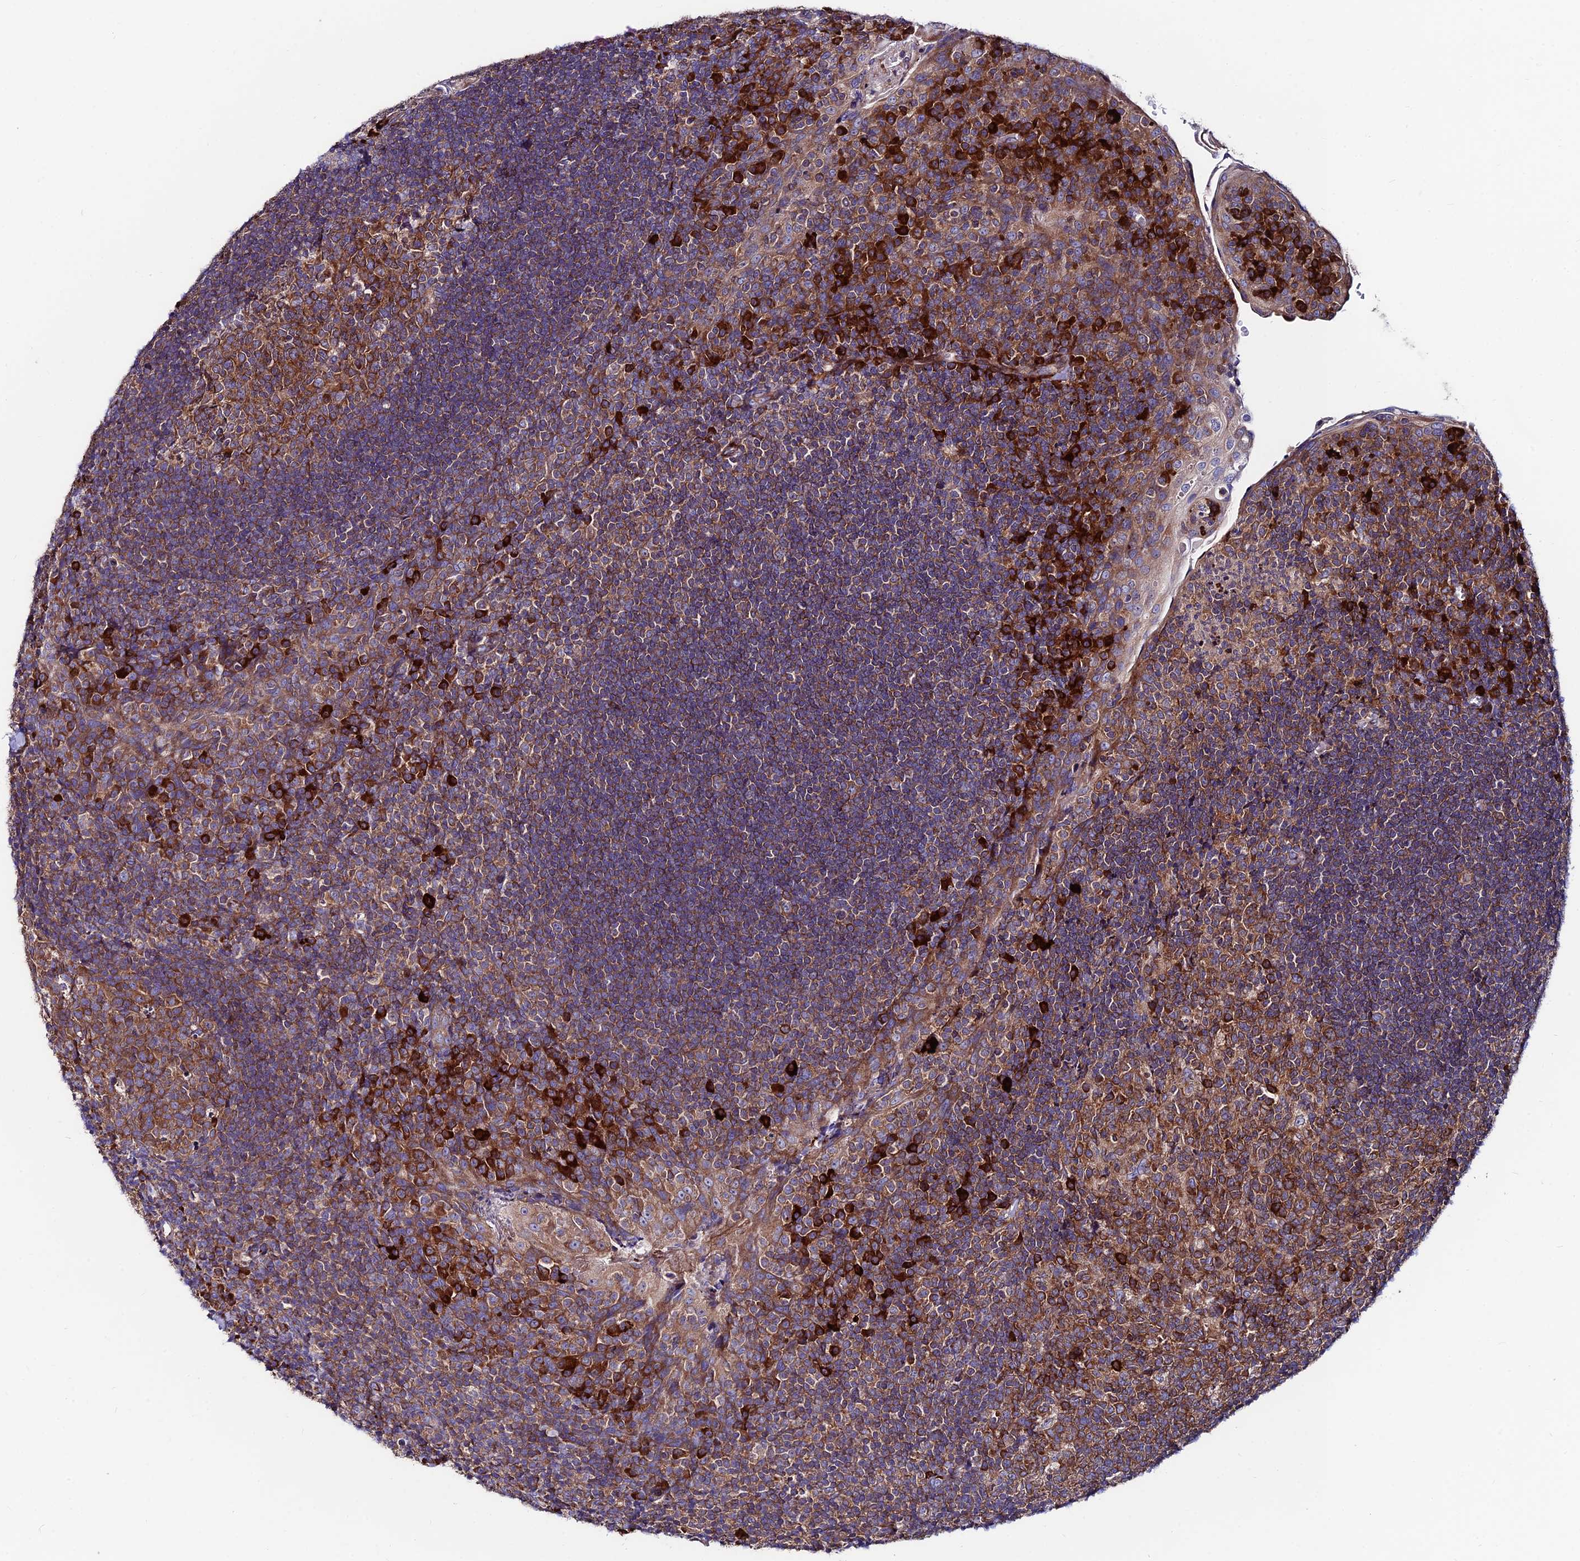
{"staining": {"intensity": "strong", "quantity": ">75%", "location": "cytoplasmic/membranous"}, "tissue": "tonsil", "cell_type": "Germinal center cells", "image_type": "normal", "snomed": [{"axis": "morphology", "description": "Normal tissue, NOS"}, {"axis": "topography", "description": "Tonsil"}], "caption": "Tonsil stained for a protein shows strong cytoplasmic/membranous positivity in germinal center cells.", "gene": "EIF3K", "patient": {"sex": "male", "age": 17}}